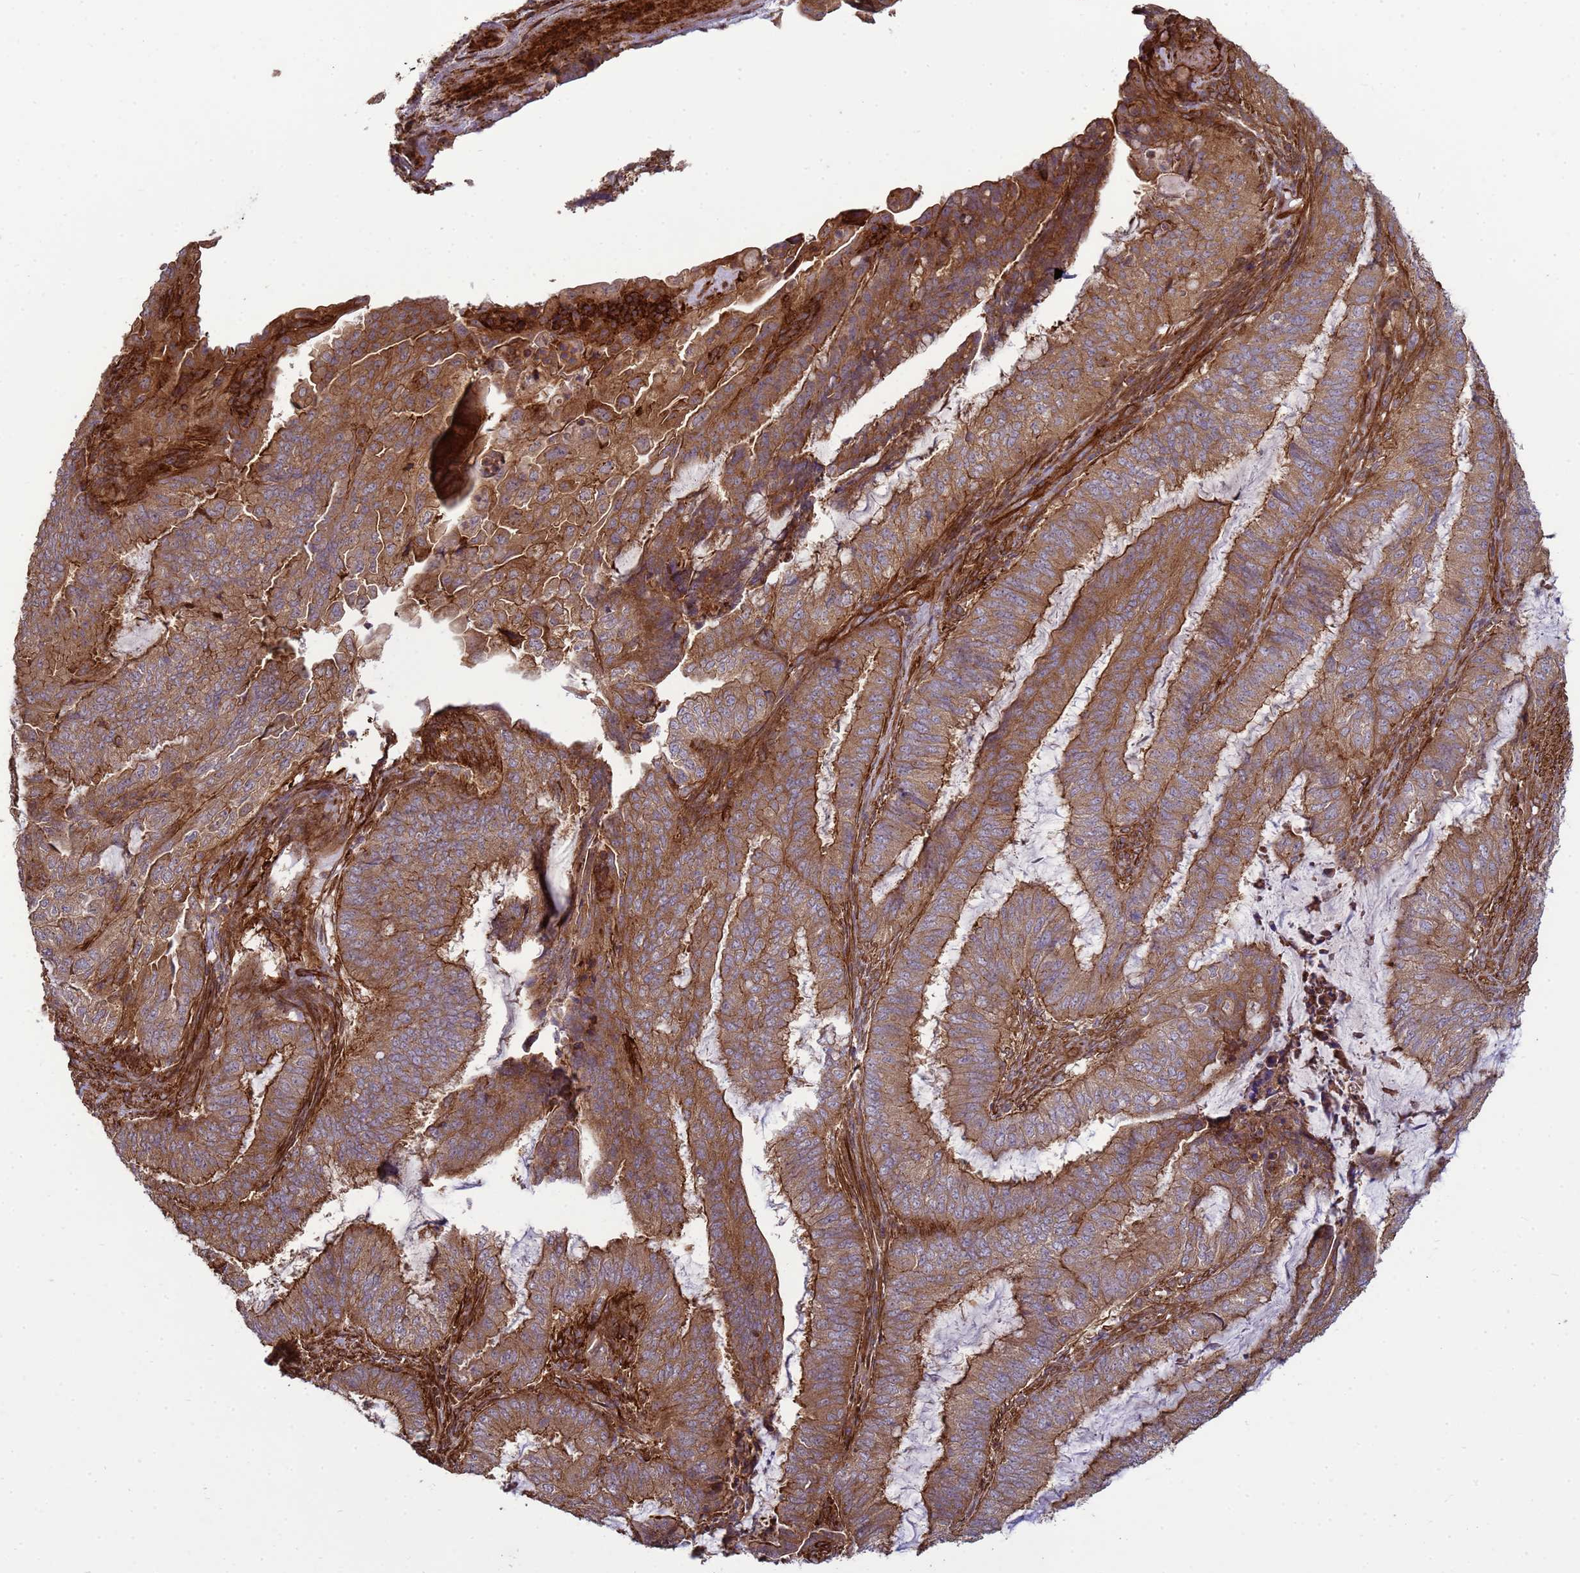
{"staining": {"intensity": "moderate", "quantity": ">75%", "location": "cytoplasmic/membranous"}, "tissue": "endometrial cancer", "cell_type": "Tumor cells", "image_type": "cancer", "snomed": [{"axis": "morphology", "description": "Adenocarcinoma, NOS"}, {"axis": "topography", "description": "Endometrium"}], "caption": "Immunohistochemistry (IHC) (DAB (3,3'-diaminobenzidine)) staining of human adenocarcinoma (endometrial) displays moderate cytoplasmic/membranous protein staining in about >75% of tumor cells.", "gene": "CNOT1", "patient": {"sex": "female", "age": 51}}